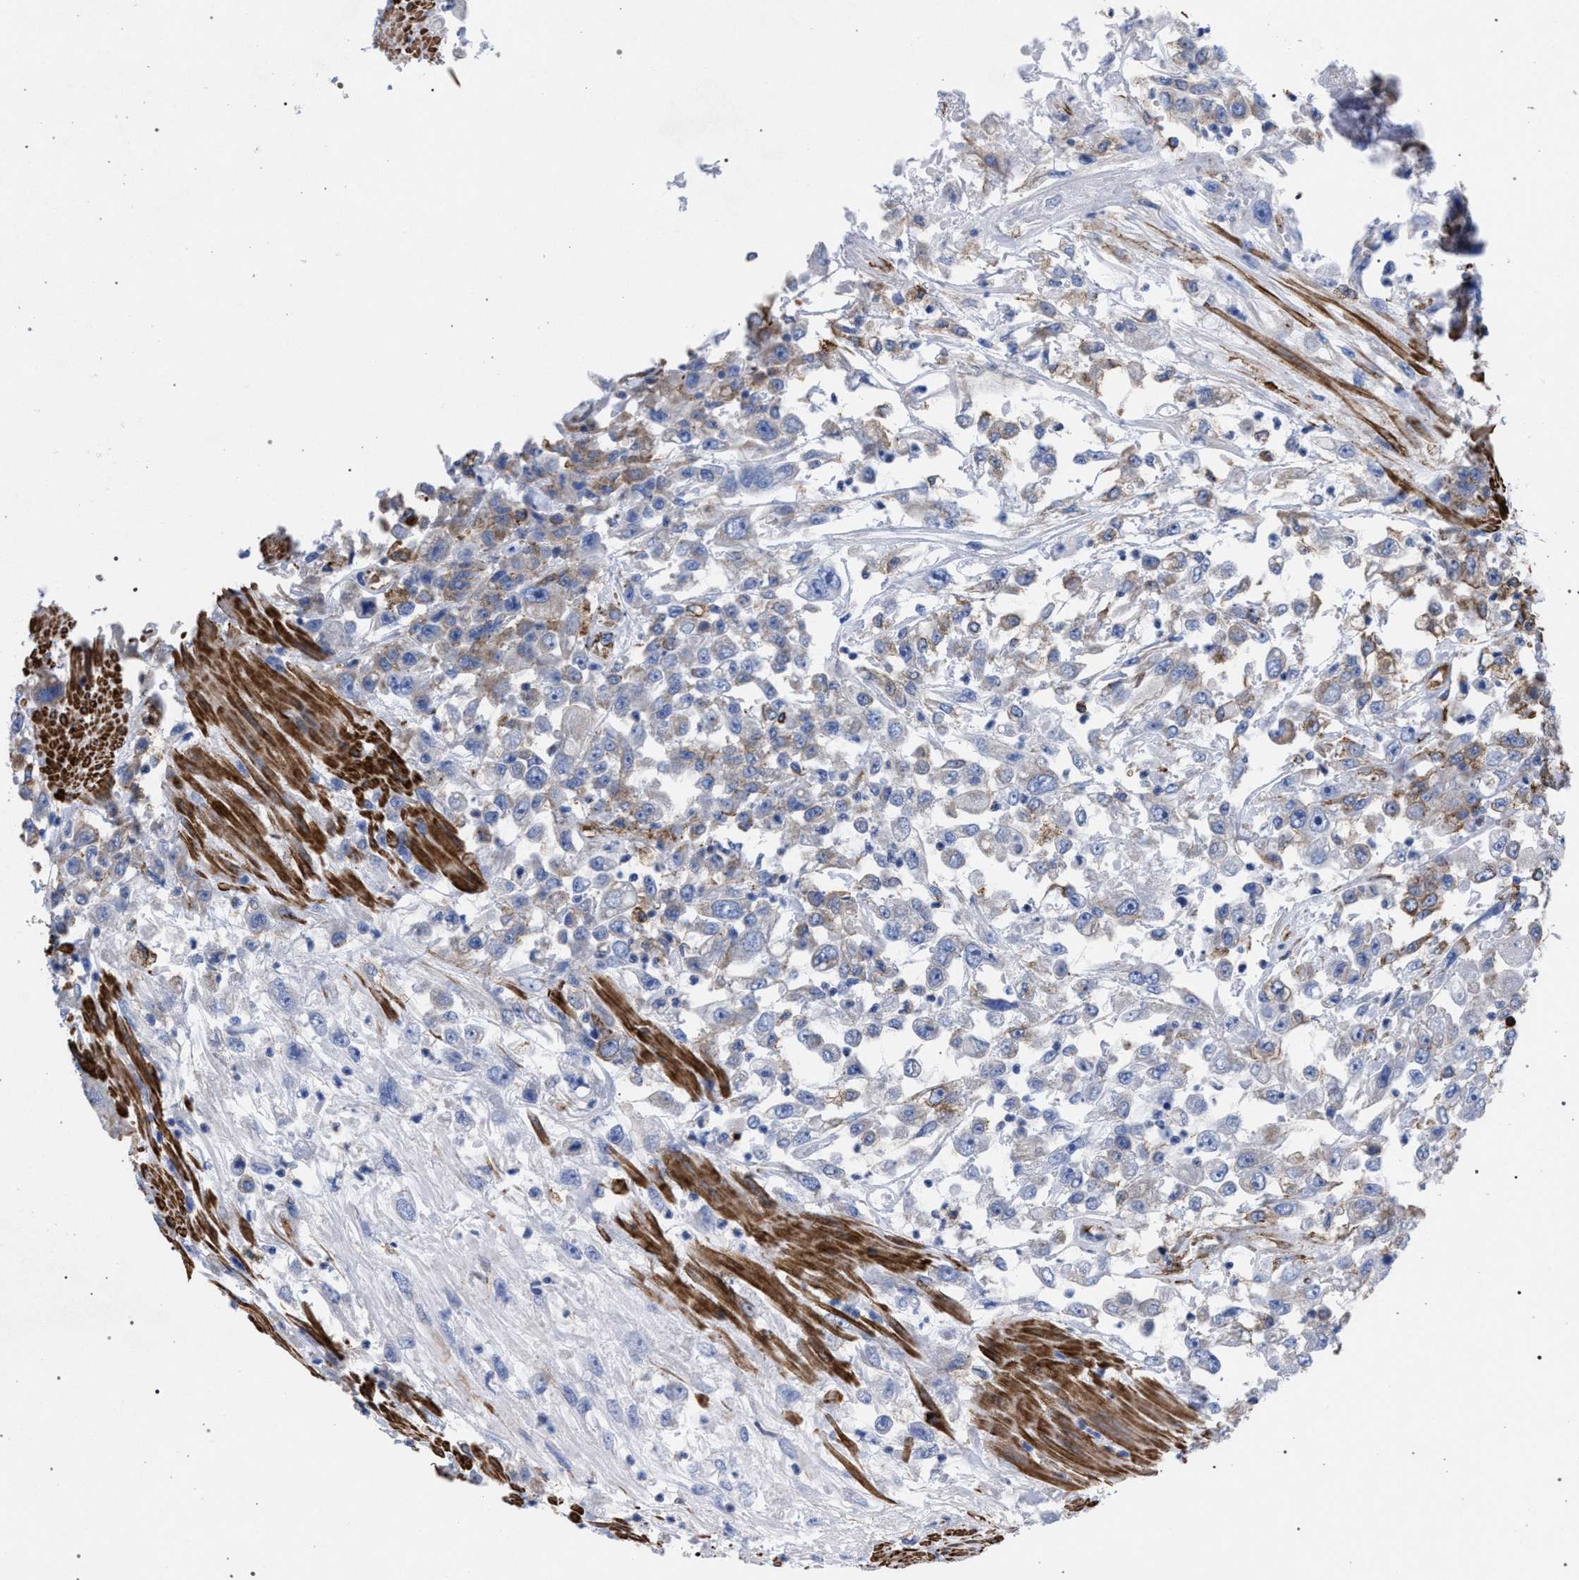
{"staining": {"intensity": "weak", "quantity": "<25%", "location": "cytoplasmic/membranous"}, "tissue": "urothelial cancer", "cell_type": "Tumor cells", "image_type": "cancer", "snomed": [{"axis": "morphology", "description": "Urothelial carcinoma, High grade"}, {"axis": "topography", "description": "Urinary bladder"}], "caption": "Tumor cells are negative for protein expression in human urothelial cancer.", "gene": "ACADS", "patient": {"sex": "male", "age": 46}}